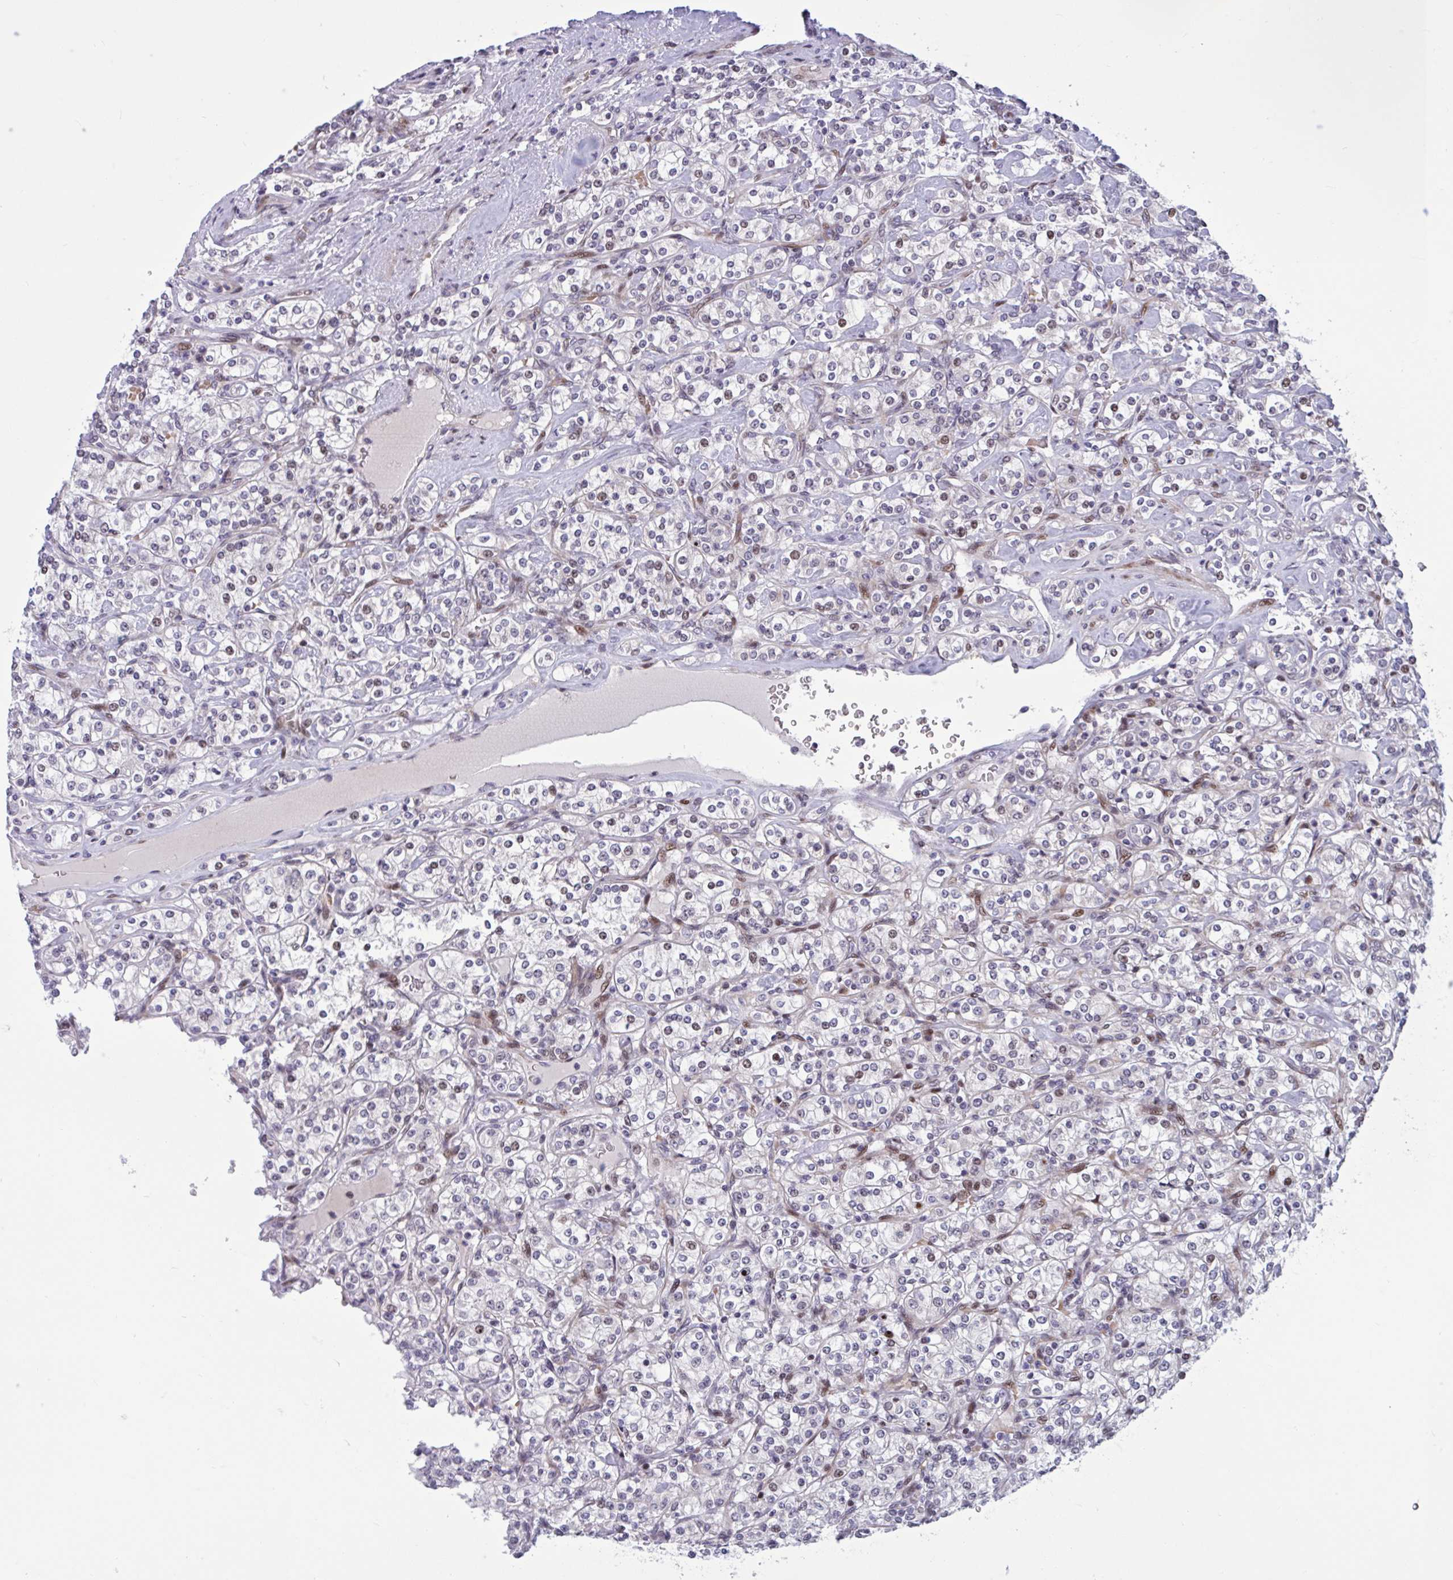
{"staining": {"intensity": "moderate", "quantity": "<25%", "location": "nuclear"}, "tissue": "renal cancer", "cell_type": "Tumor cells", "image_type": "cancer", "snomed": [{"axis": "morphology", "description": "Adenocarcinoma, NOS"}, {"axis": "topography", "description": "Kidney"}], "caption": "Protein expression analysis of human renal cancer (adenocarcinoma) reveals moderate nuclear staining in approximately <25% of tumor cells.", "gene": "RBL1", "patient": {"sex": "male", "age": 77}}